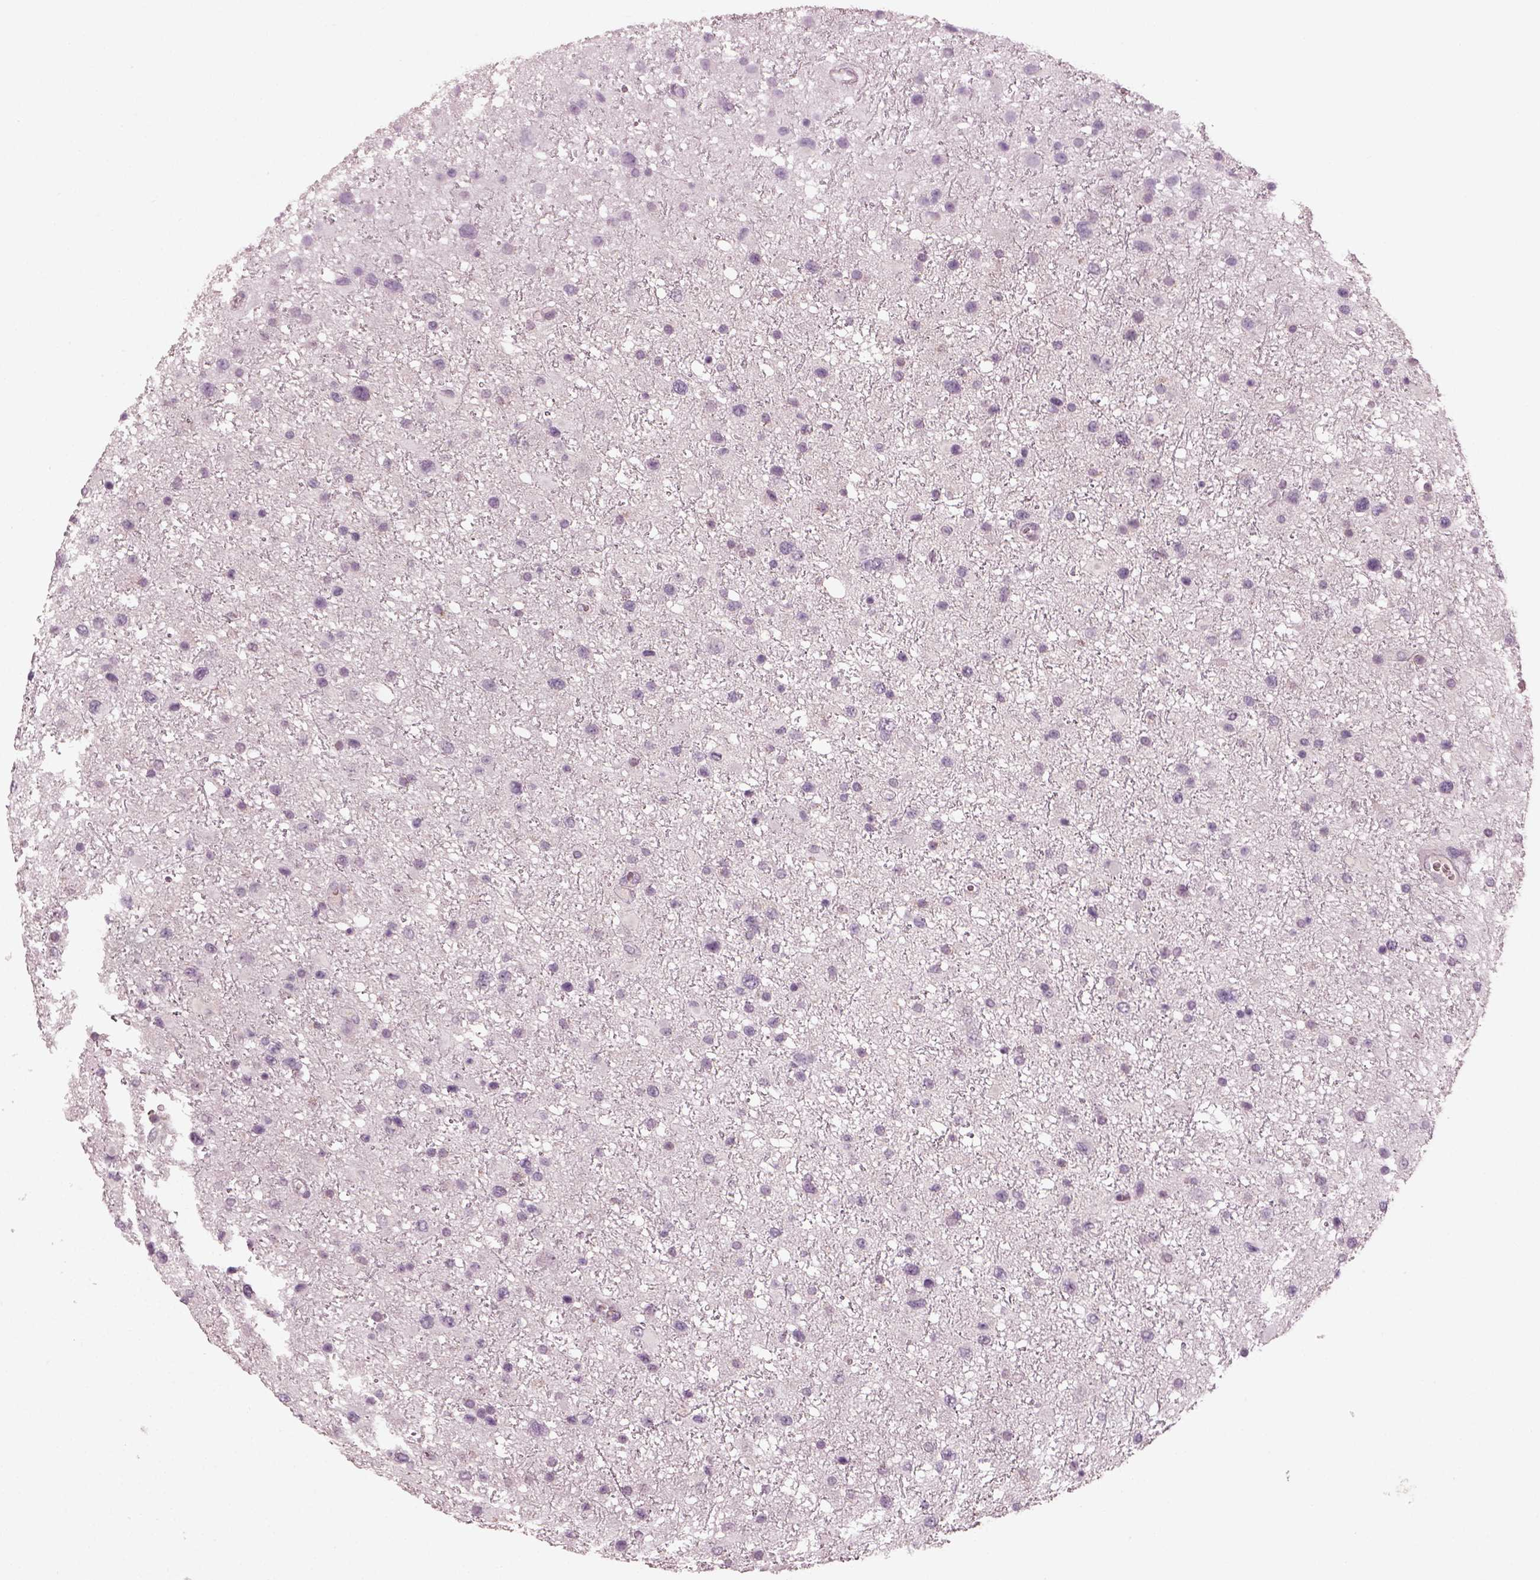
{"staining": {"intensity": "negative", "quantity": "none", "location": "none"}, "tissue": "glioma", "cell_type": "Tumor cells", "image_type": "cancer", "snomed": [{"axis": "morphology", "description": "Glioma, malignant, Low grade"}, {"axis": "topography", "description": "Brain"}], "caption": "Tumor cells are negative for protein expression in human glioma. Nuclei are stained in blue.", "gene": "SPATA6L", "patient": {"sex": "female", "age": 32}}